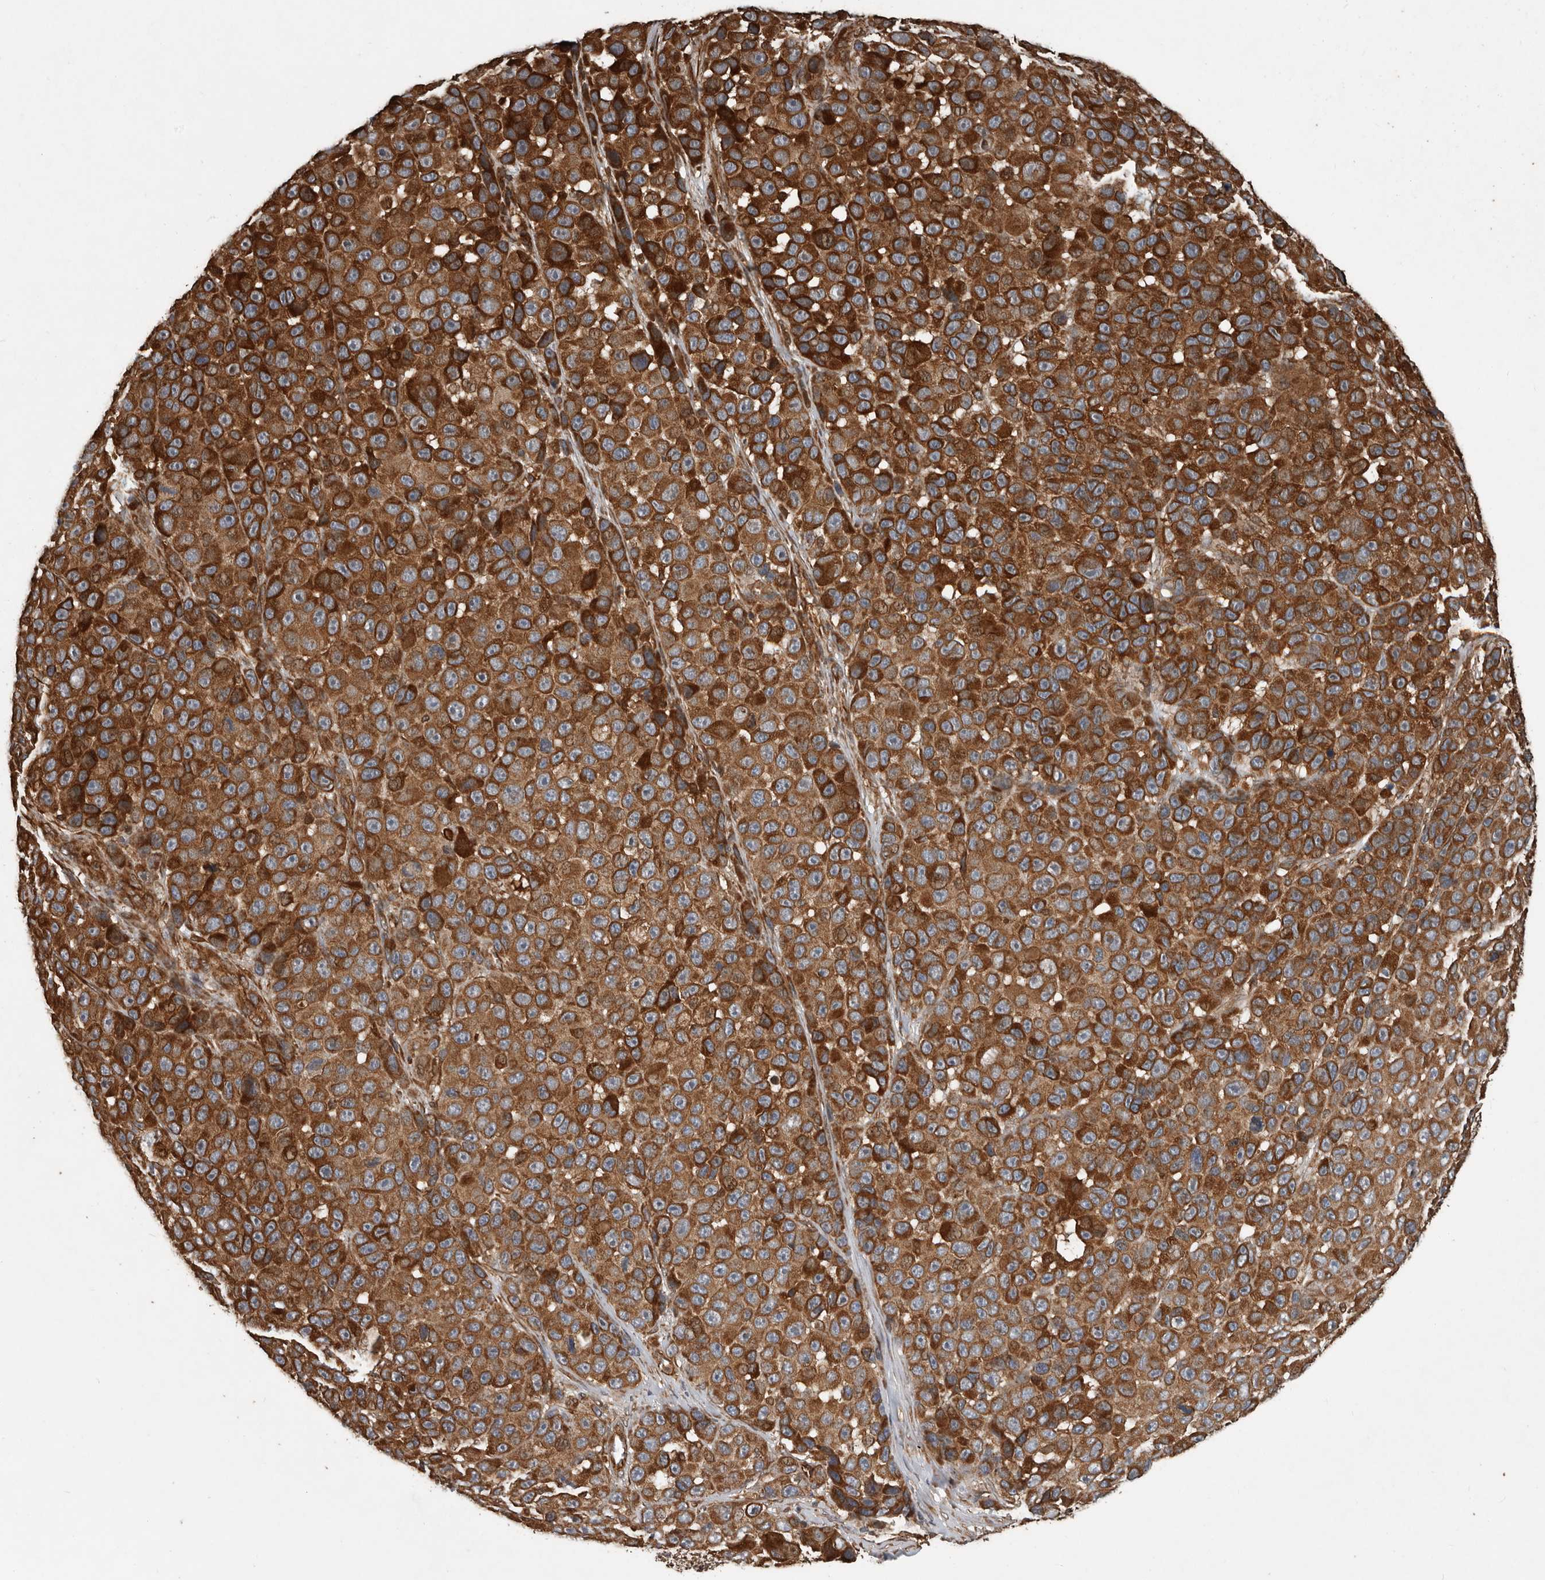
{"staining": {"intensity": "strong", "quantity": ">75%", "location": "cytoplasmic/membranous"}, "tissue": "melanoma", "cell_type": "Tumor cells", "image_type": "cancer", "snomed": [{"axis": "morphology", "description": "Malignant melanoma, NOS"}, {"axis": "topography", "description": "Skin"}], "caption": "High-power microscopy captured an immunohistochemistry micrograph of malignant melanoma, revealing strong cytoplasmic/membranous staining in about >75% of tumor cells.", "gene": "YOD1", "patient": {"sex": "male", "age": 53}}